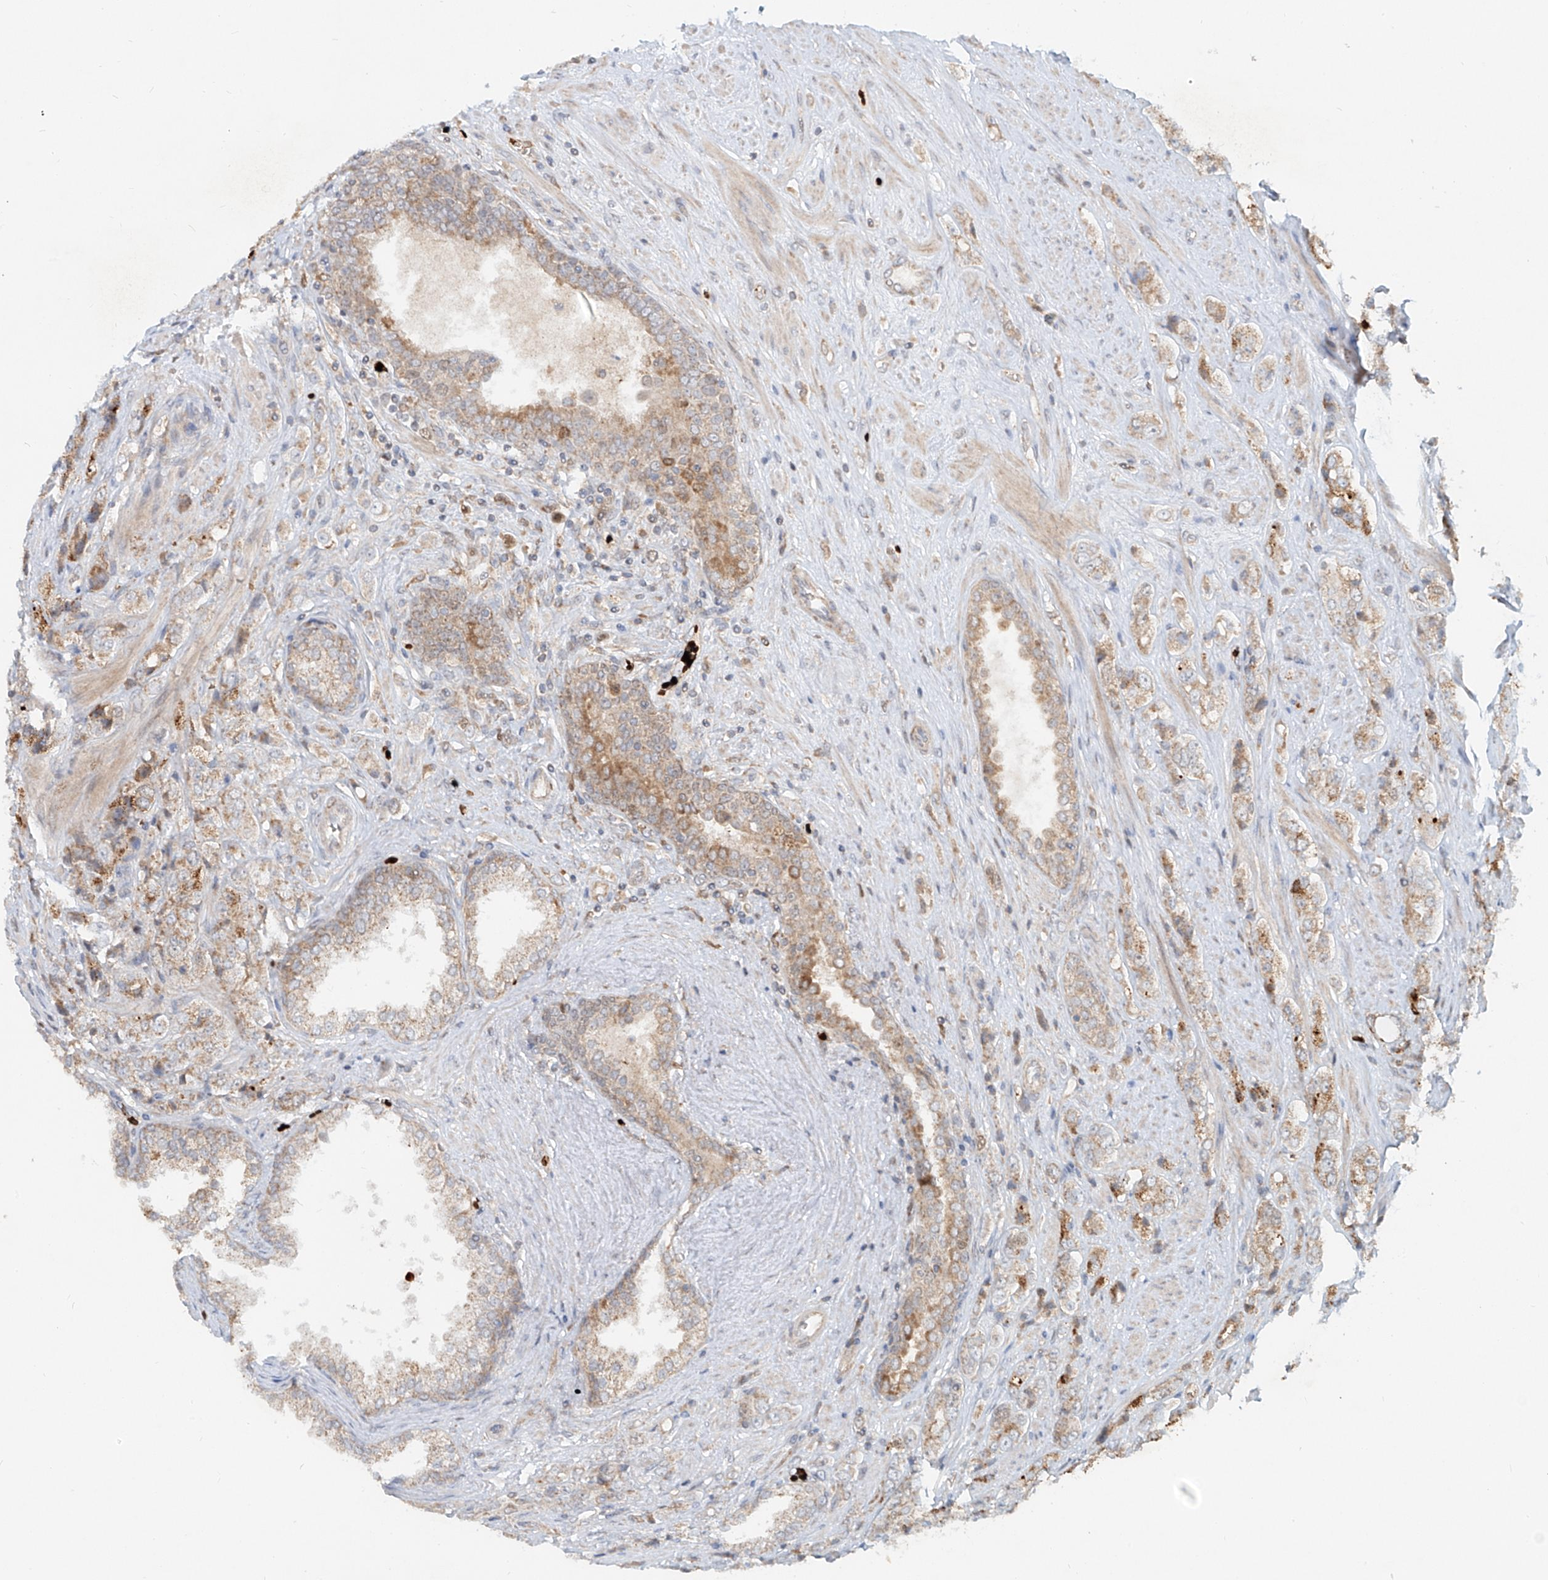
{"staining": {"intensity": "weak", "quantity": "25%-75%", "location": "cytoplasmic/membranous"}, "tissue": "prostate cancer", "cell_type": "Tumor cells", "image_type": "cancer", "snomed": [{"axis": "morphology", "description": "Adenocarcinoma, High grade"}, {"axis": "topography", "description": "Prostate"}], "caption": "Protein expression analysis of prostate cancer displays weak cytoplasmic/membranous positivity in about 25%-75% of tumor cells. (Stains: DAB in brown, nuclei in blue, Microscopy: brightfield microscopy at high magnification).", "gene": "FGD2", "patient": {"sex": "male", "age": 61}}